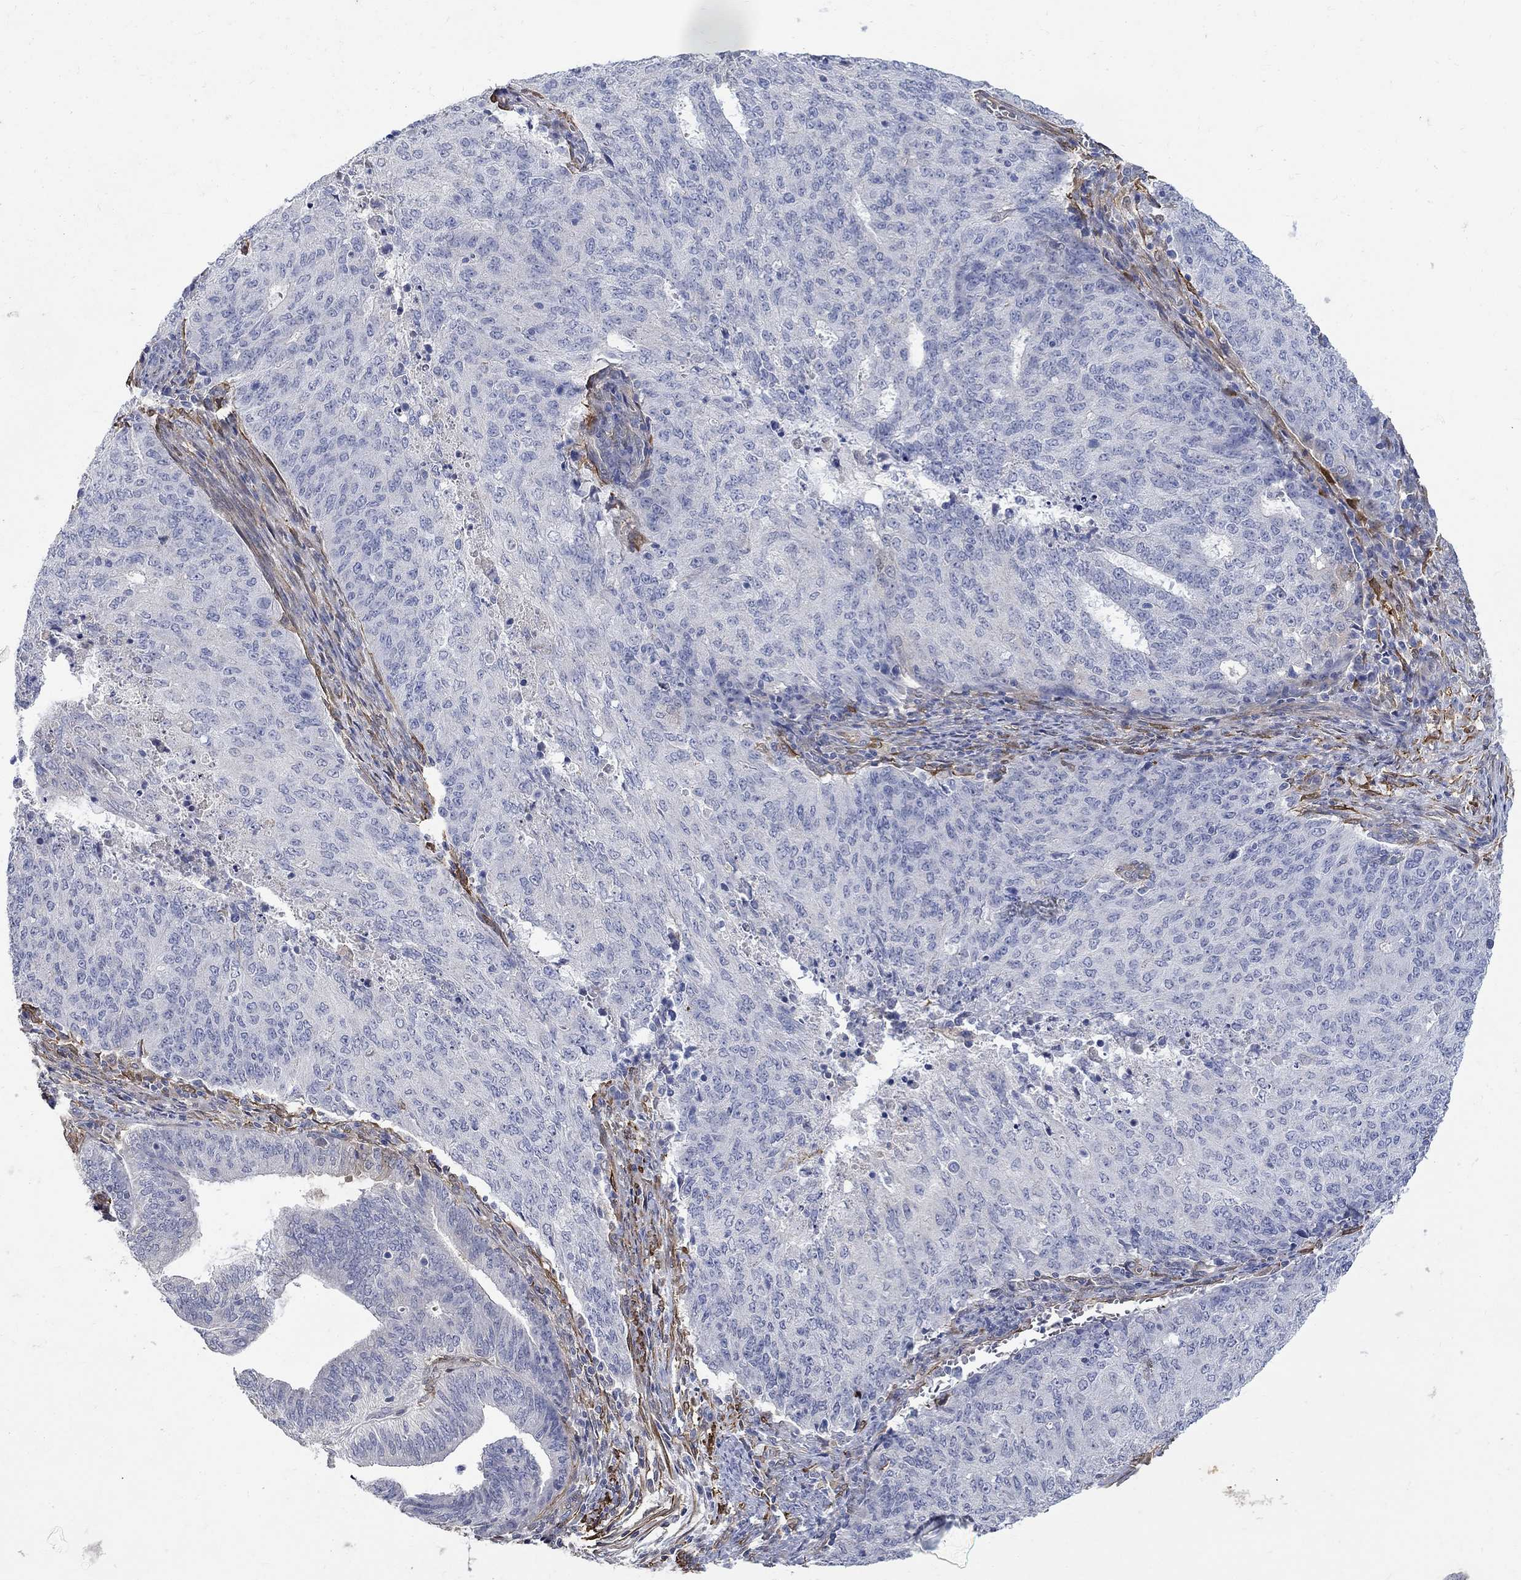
{"staining": {"intensity": "negative", "quantity": "none", "location": "none"}, "tissue": "endometrial cancer", "cell_type": "Tumor cells", "image_type": "cancer", "snomed": [{"axis": "morphology", "description": "Adenocarcinoma, NOS"}, {"axis": "topography", "description": "Endometrium"}], "caption": "Endometrial adenocarcinoma was stained to show a protein in brown. There is no significant positivity in tumor cells.", "gene": "TGM2", "patient": {"sex": "female", "age": 82}}